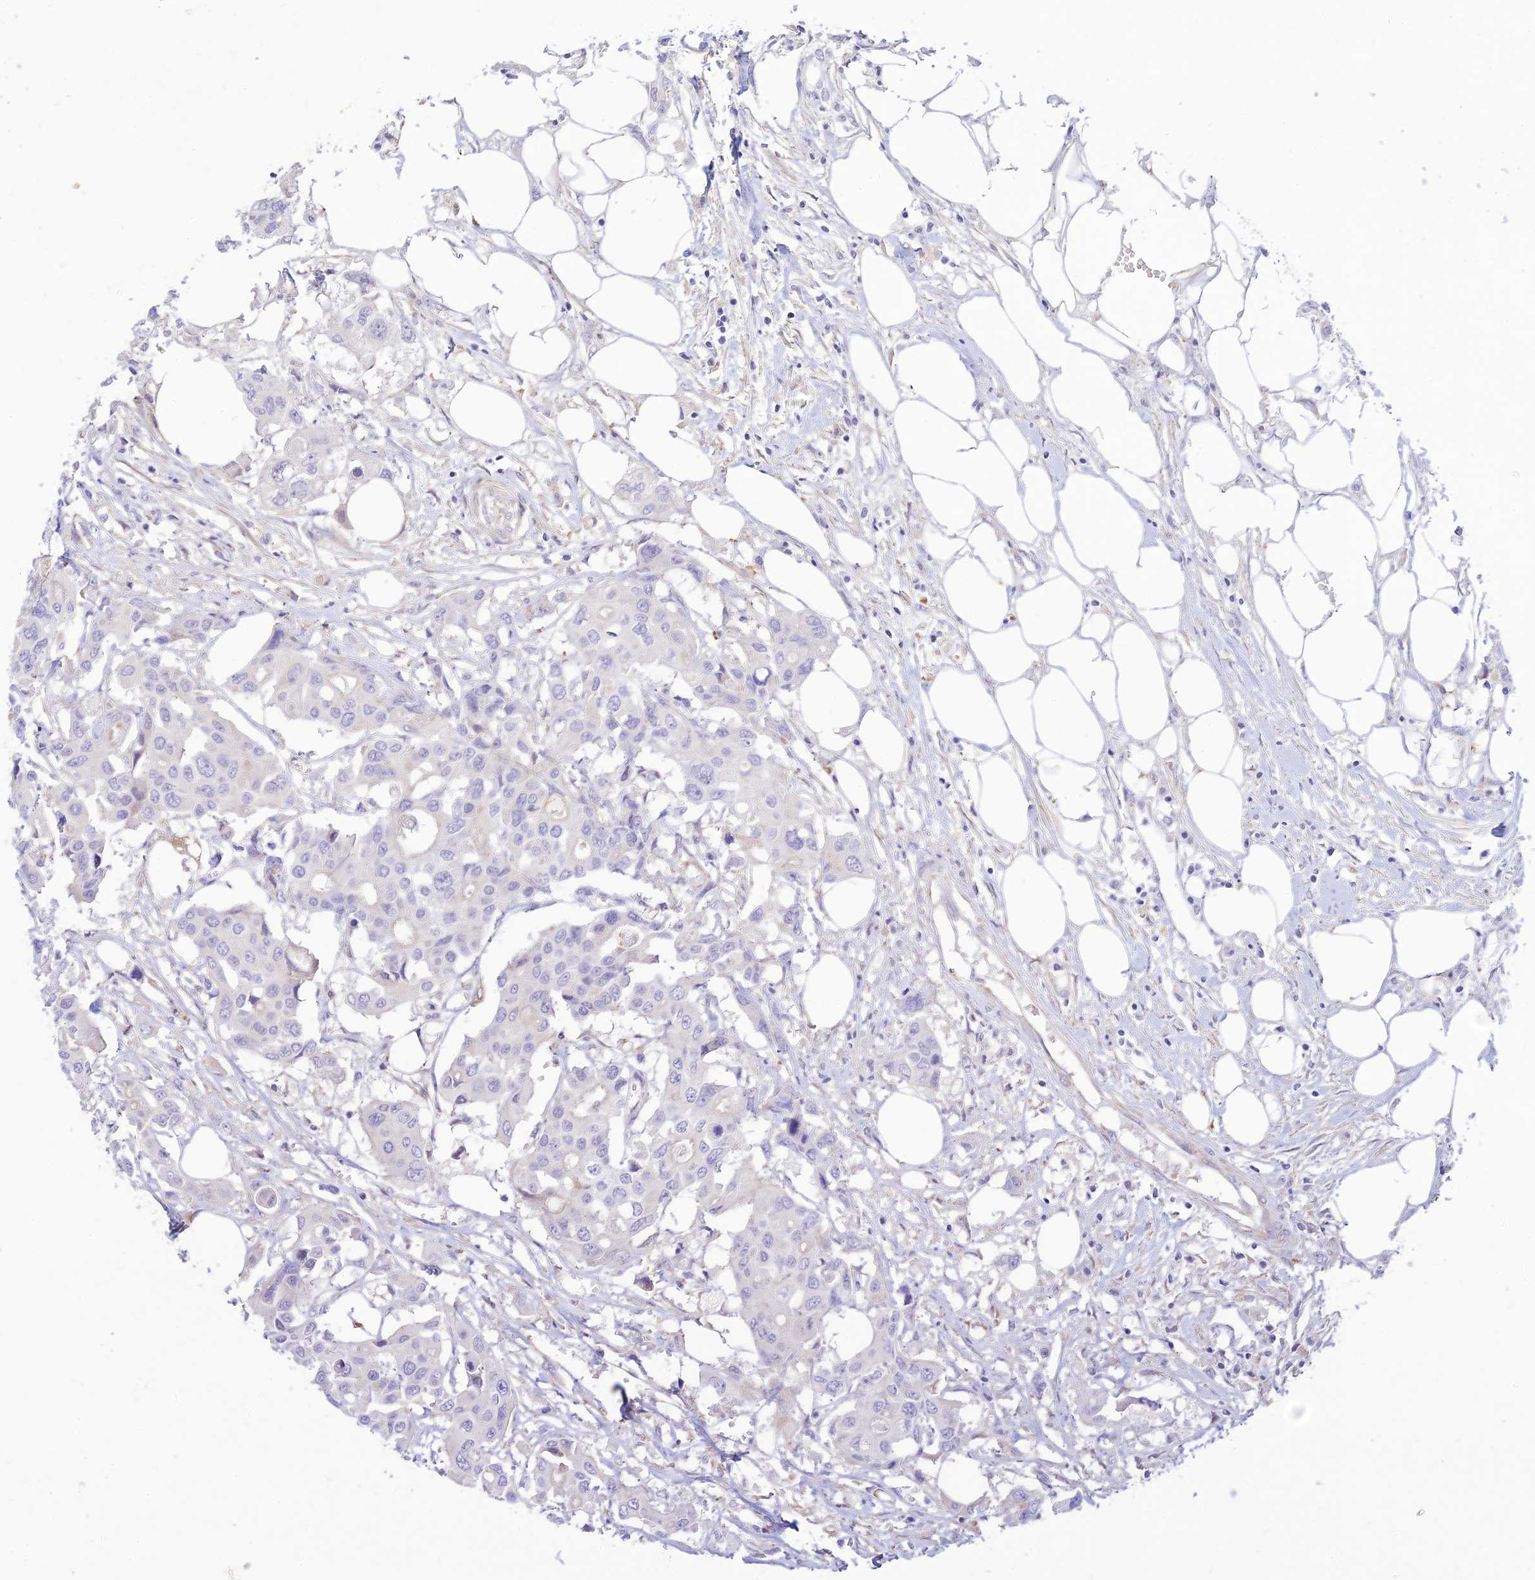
{"staining": {"intensity": "negative", "quantity": "none", "location": "none"}, "tissue": "colorectal cancer", "cell_type": "Tumor cells", "image_type": "cancer", "snomed": [{"axis": "morphology", "description": "Adenocarcinoma, NOS"}, {"axis": "topography", "description": "Colon"}], "caption": "This is an immunohistochemistry micrograph of human colorectal adenocarcinoma. There is no positivity in tumor cells.", "gene": "FBXW4", "patient": {"sex": "male", "age": 77}}